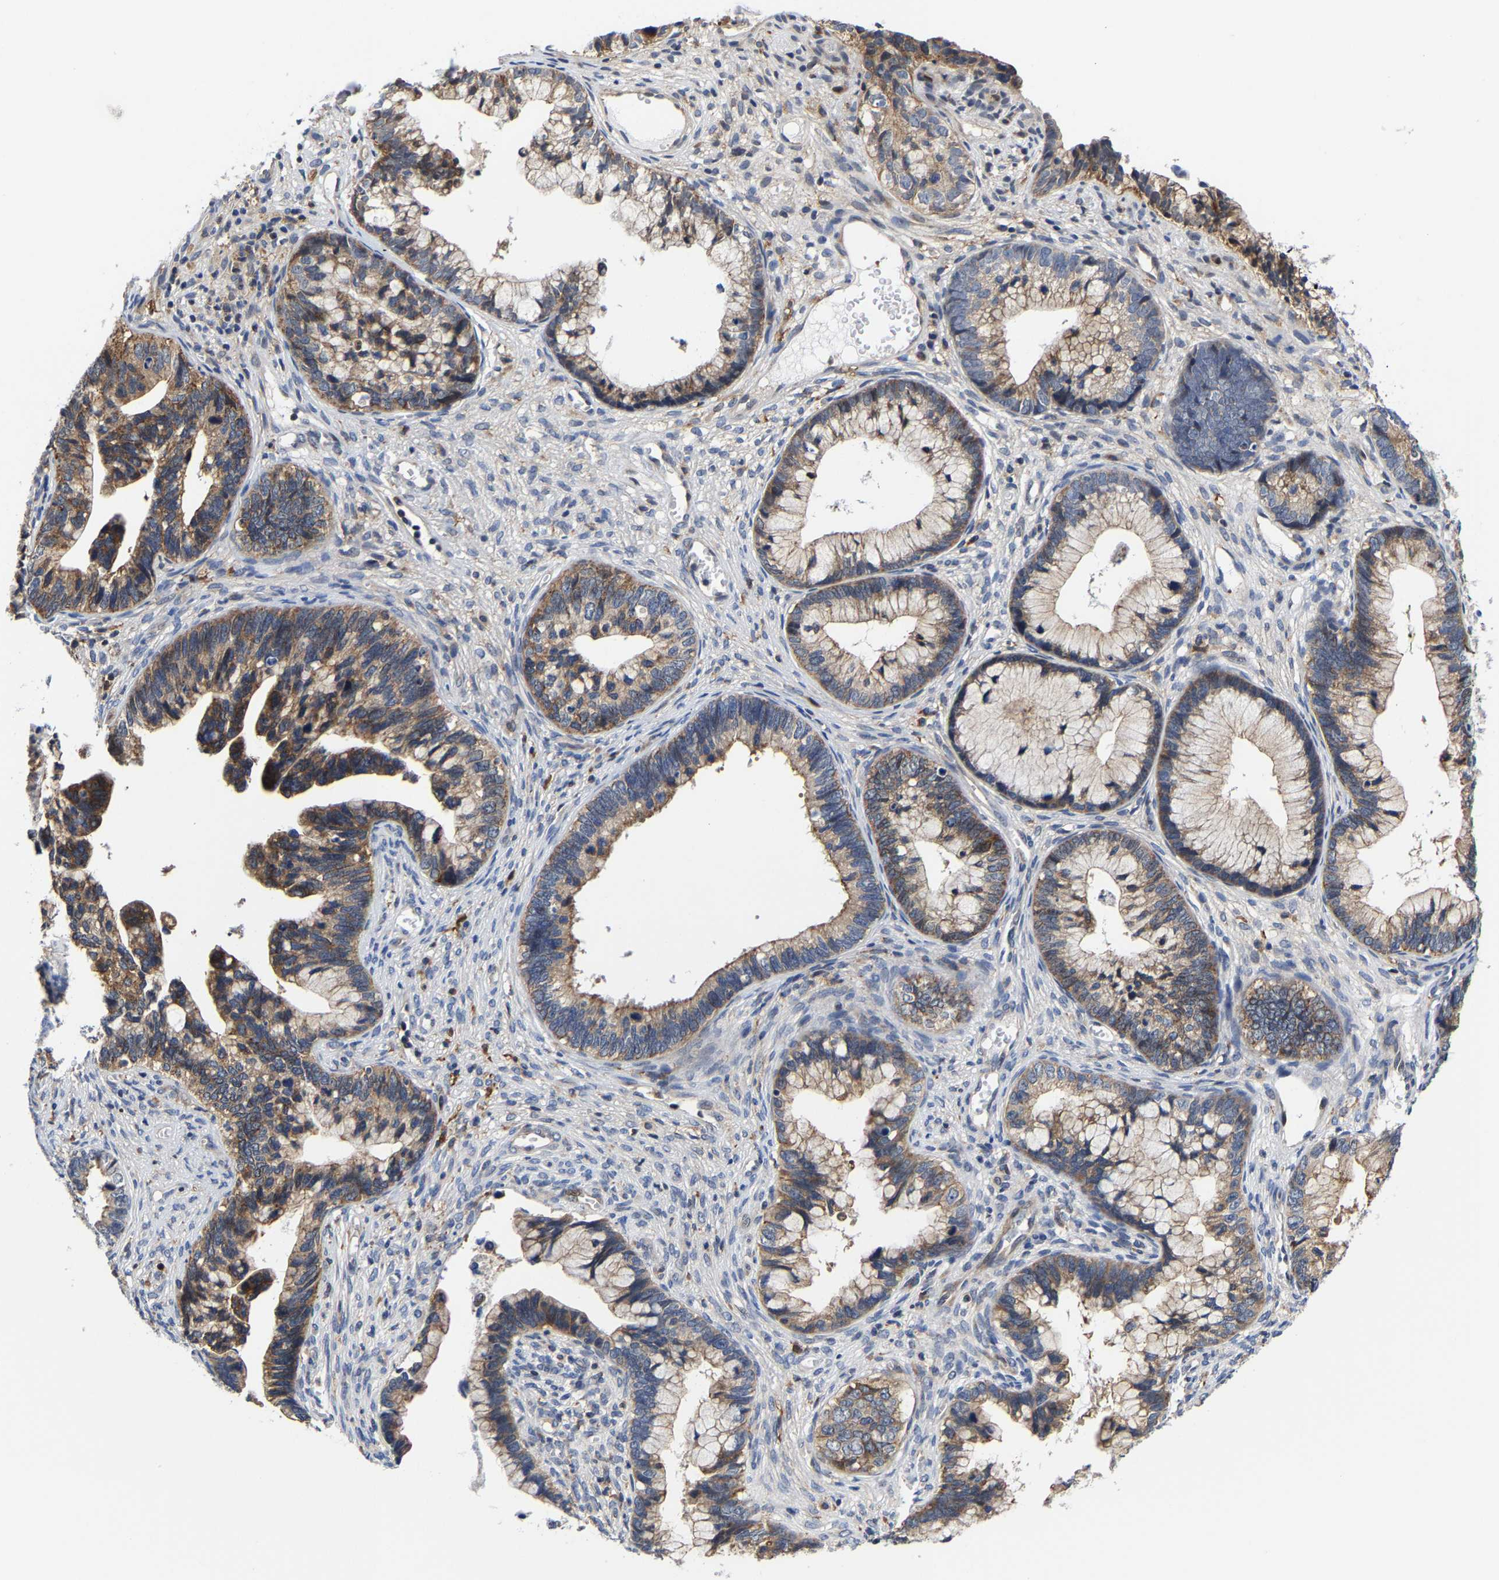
{"staining": {"intensity": "moderate", "quantity": ">75%", "location": "cytoplasmic/membranous"}, "tissue": "cervical cancer", "cell_type": "Tumor cells", "image_type": "cancer", "snomed": [{"axis": "morphology", "description": "Adenocarcinoma, NOS"}, {"axis": "topography", "description": "Cervix"}], "caption": "Immunohistochemical staining of human cervical cancer (adenocarcinoma) displays medium levels of moderate cytoplasmic/membranous positivity in approximately >75% of tumor cells.", "gene": "PFKFB3", "patient": {"sex": "female", "age": 44}}